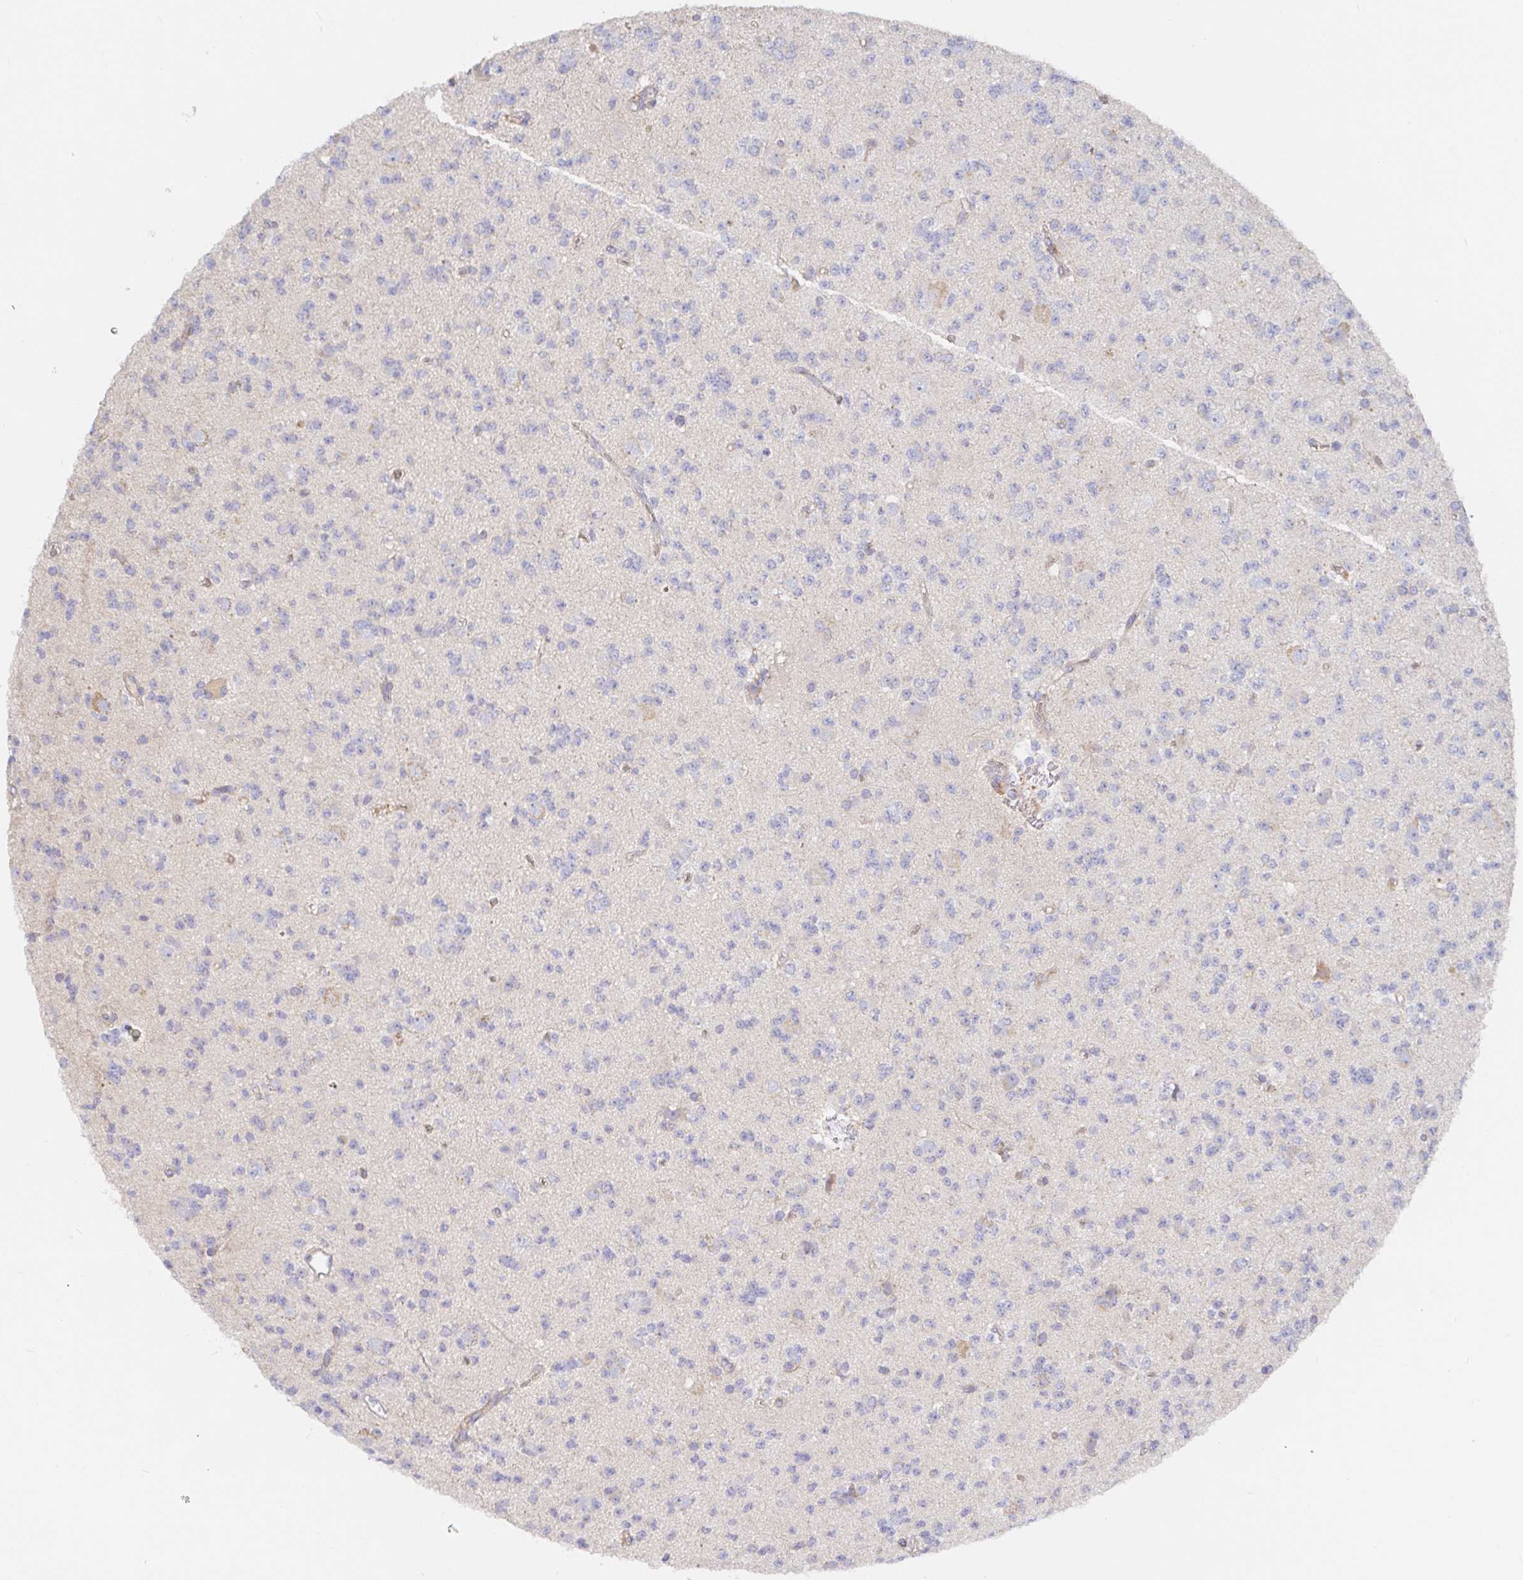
{"staining": {"intensity": "negative", "quantity": "none", "location": "none"}, "tissue": "glioma", "cell_type": "Tumor cells", "image_type": "cancer", "snomed": [{"axis": "morphology", "description": "Glioma, malignant, High grade"}, {"axis": "topography", "description": "Brain"}], "caption": "The image displays no staining of tumor cells in malignant glioma (high-grade).", "gene": "IRAK2", "patient": {"sex": "male", "age": 36}}